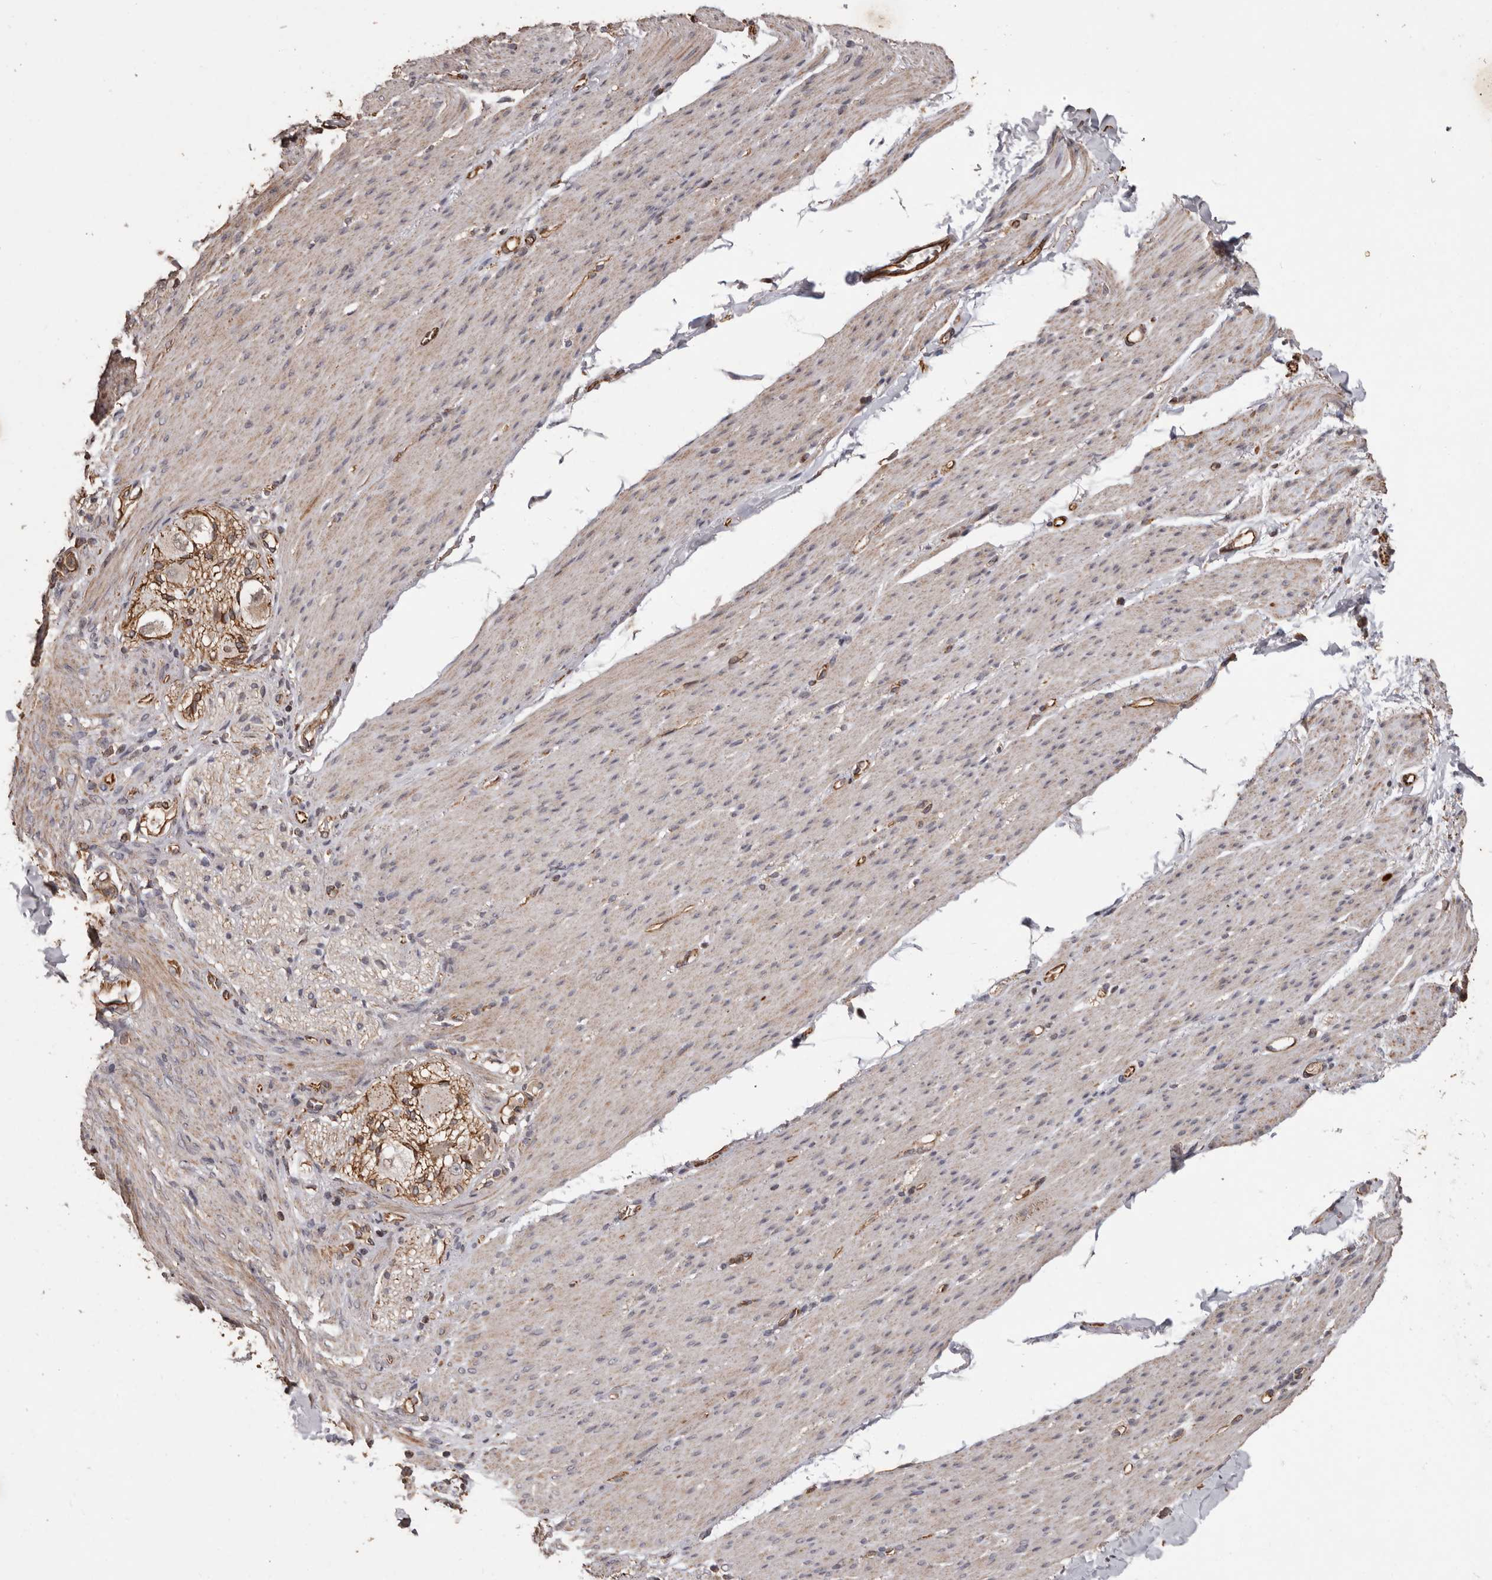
{"staining": {"intensity": "weak", "quantity": "<25%", "location": "cytoplasmic/membranous"}, "tissue": "smooth muscle", "cell_type": "Smooth muscle cells", "image_type": "normal", "snomed": [{"axis": "morphology", "description": "Normal tissue, NOS"}, {"axis": "topography", "description": "Colon"}, {"axis": "topography", "description": "Peripheral nerve tissue"}], "caption": "IHC histopathology image of benign smooth muscle stained for a protein (brown), which shows no staining in smooth muscle cells. The staining is performed using DAB (3,3'-diaminobenzidine) brown chromogen with nuclei counter-stained in using hematoxylin.", "gene": "BRAT1", "patient": {"sex": "female", "age": 61}}